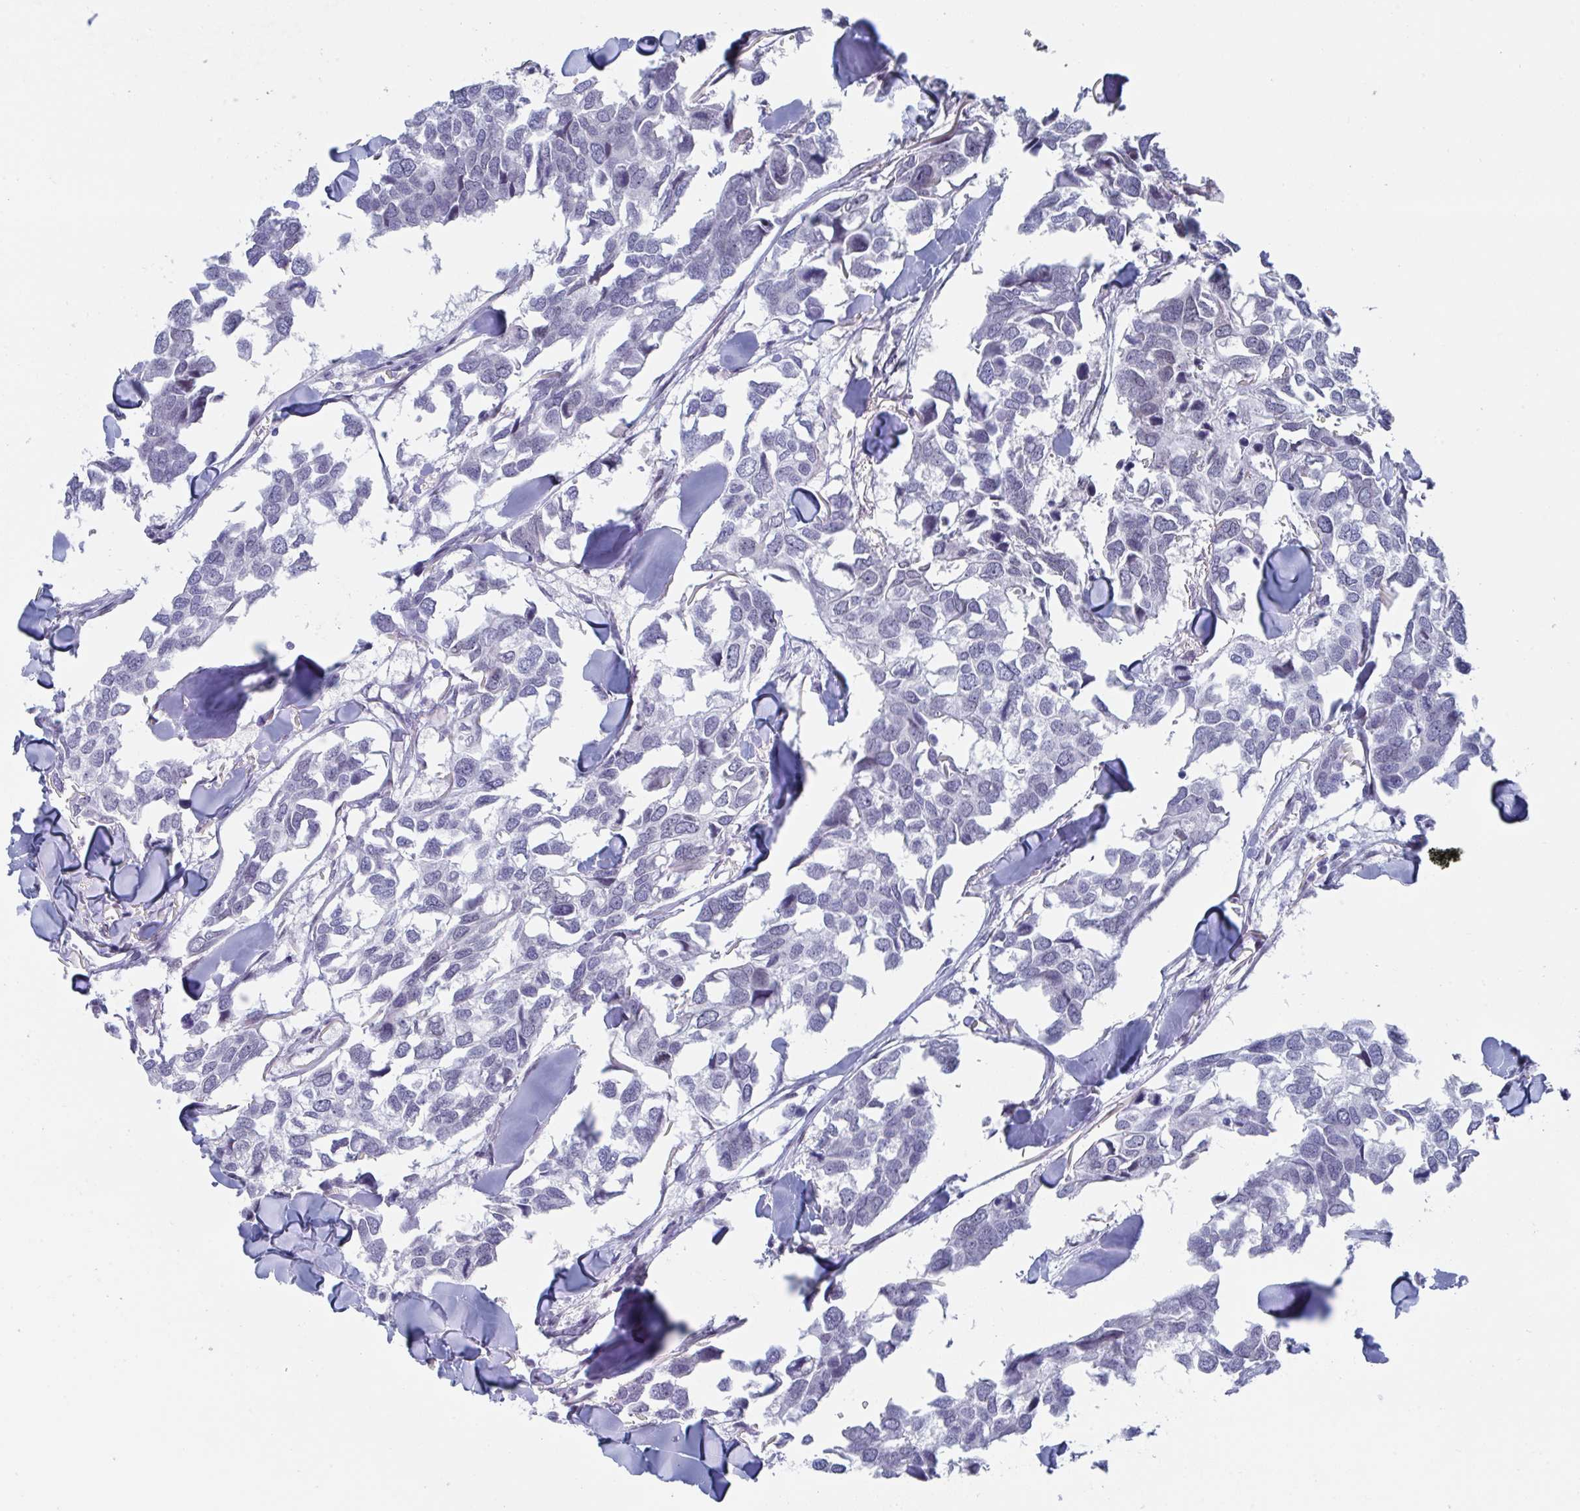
{"staining": {"intensity": "negative", "quantity": "none", "location": "none"}, "tissue": "breast cancer", "cell_type": "Tumor cells", "image_type": "cancer", "snomed": [{"axis": "morphology", "description": "Duct carcinoma"}, {"axis": "topography", "description": "Breast"}], "caption": "An immunohistochemistry photomicrograph of breast infiltrating ductal carcinoma is shown. There is no staining in tumor cells of breast infiltrating ductal carcinoma.", "gene": "MFSD4A", "patient": {"sex": "female", "age": 83}}